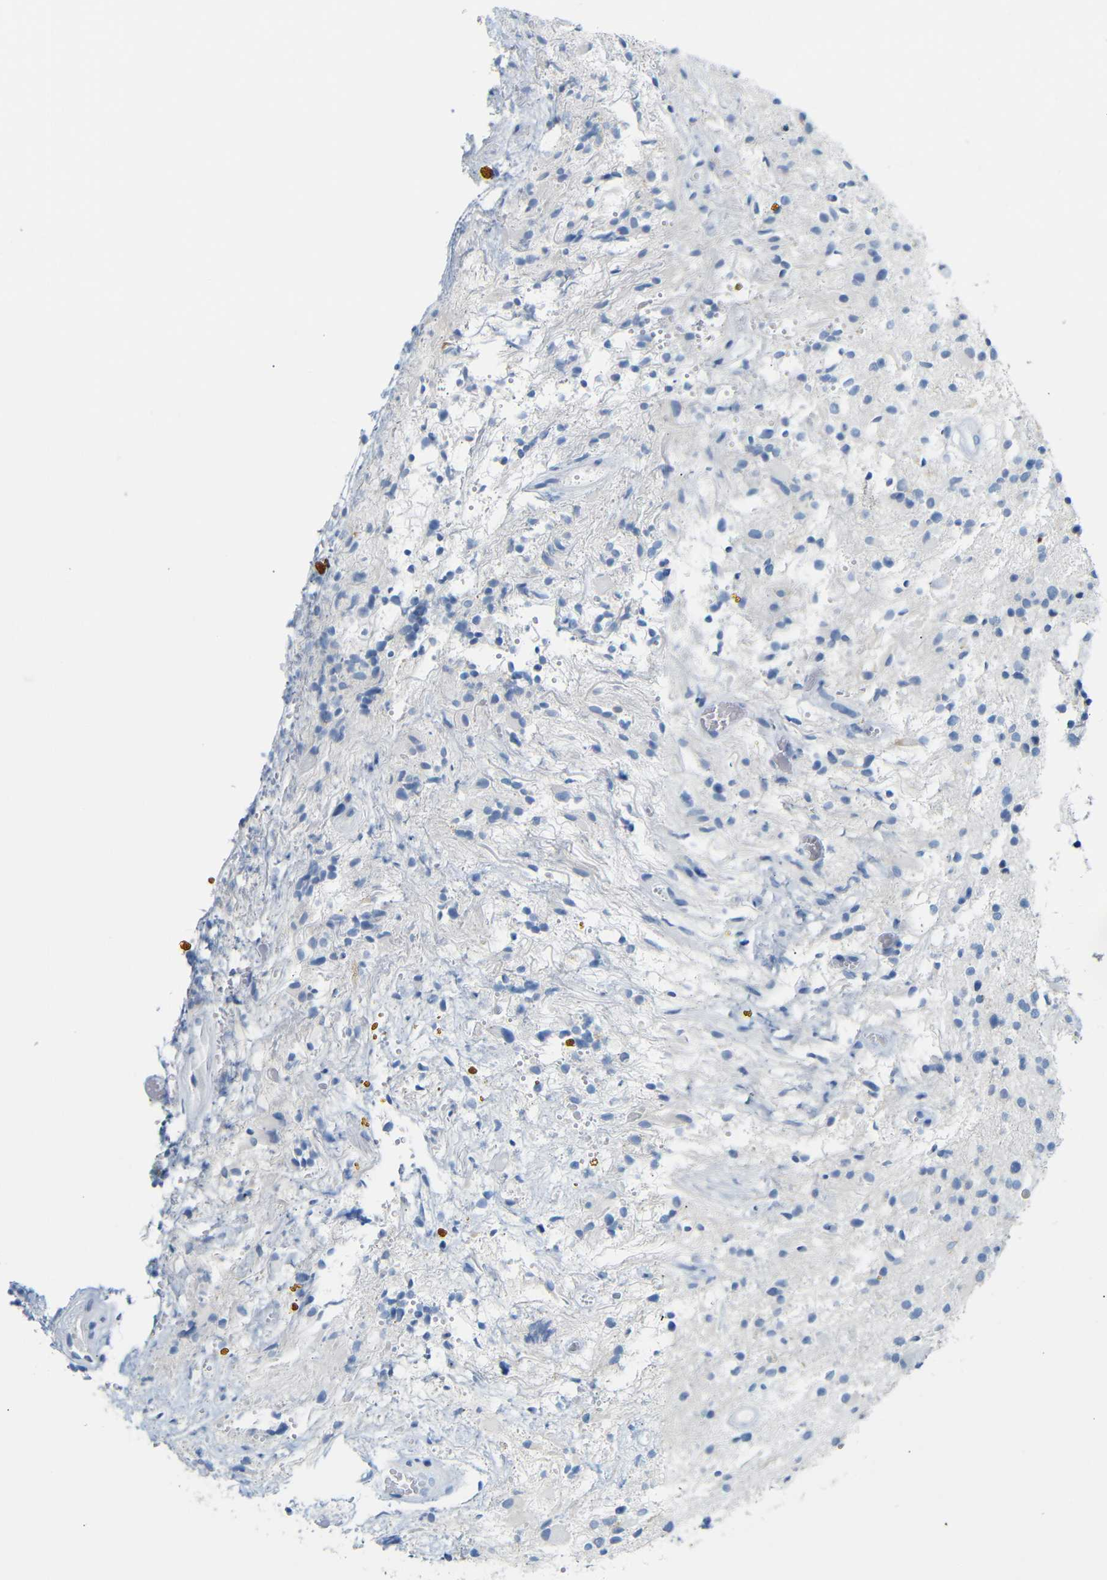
{"staining": {"intensity": "negative", "quantity": "none", "location": "none"}, "tissue": "glioma", "cell_type": "Tumor cells", "image_type": "cancer", "snomed": [{"axis": "morphology", "description": "Glioma, malignant, High grade"}, {"axis": "topography", "description": "Brain"}], "caption": "Tumor cells show no significant staining in malignant glioma (high-grade). (Stains: DAB IHC with hematoxylin counter stain, Microscopy: brightfield microscopy at high magnification).", "gene": "FCRL1", "patient": {"sex": "male", "age": 33}}